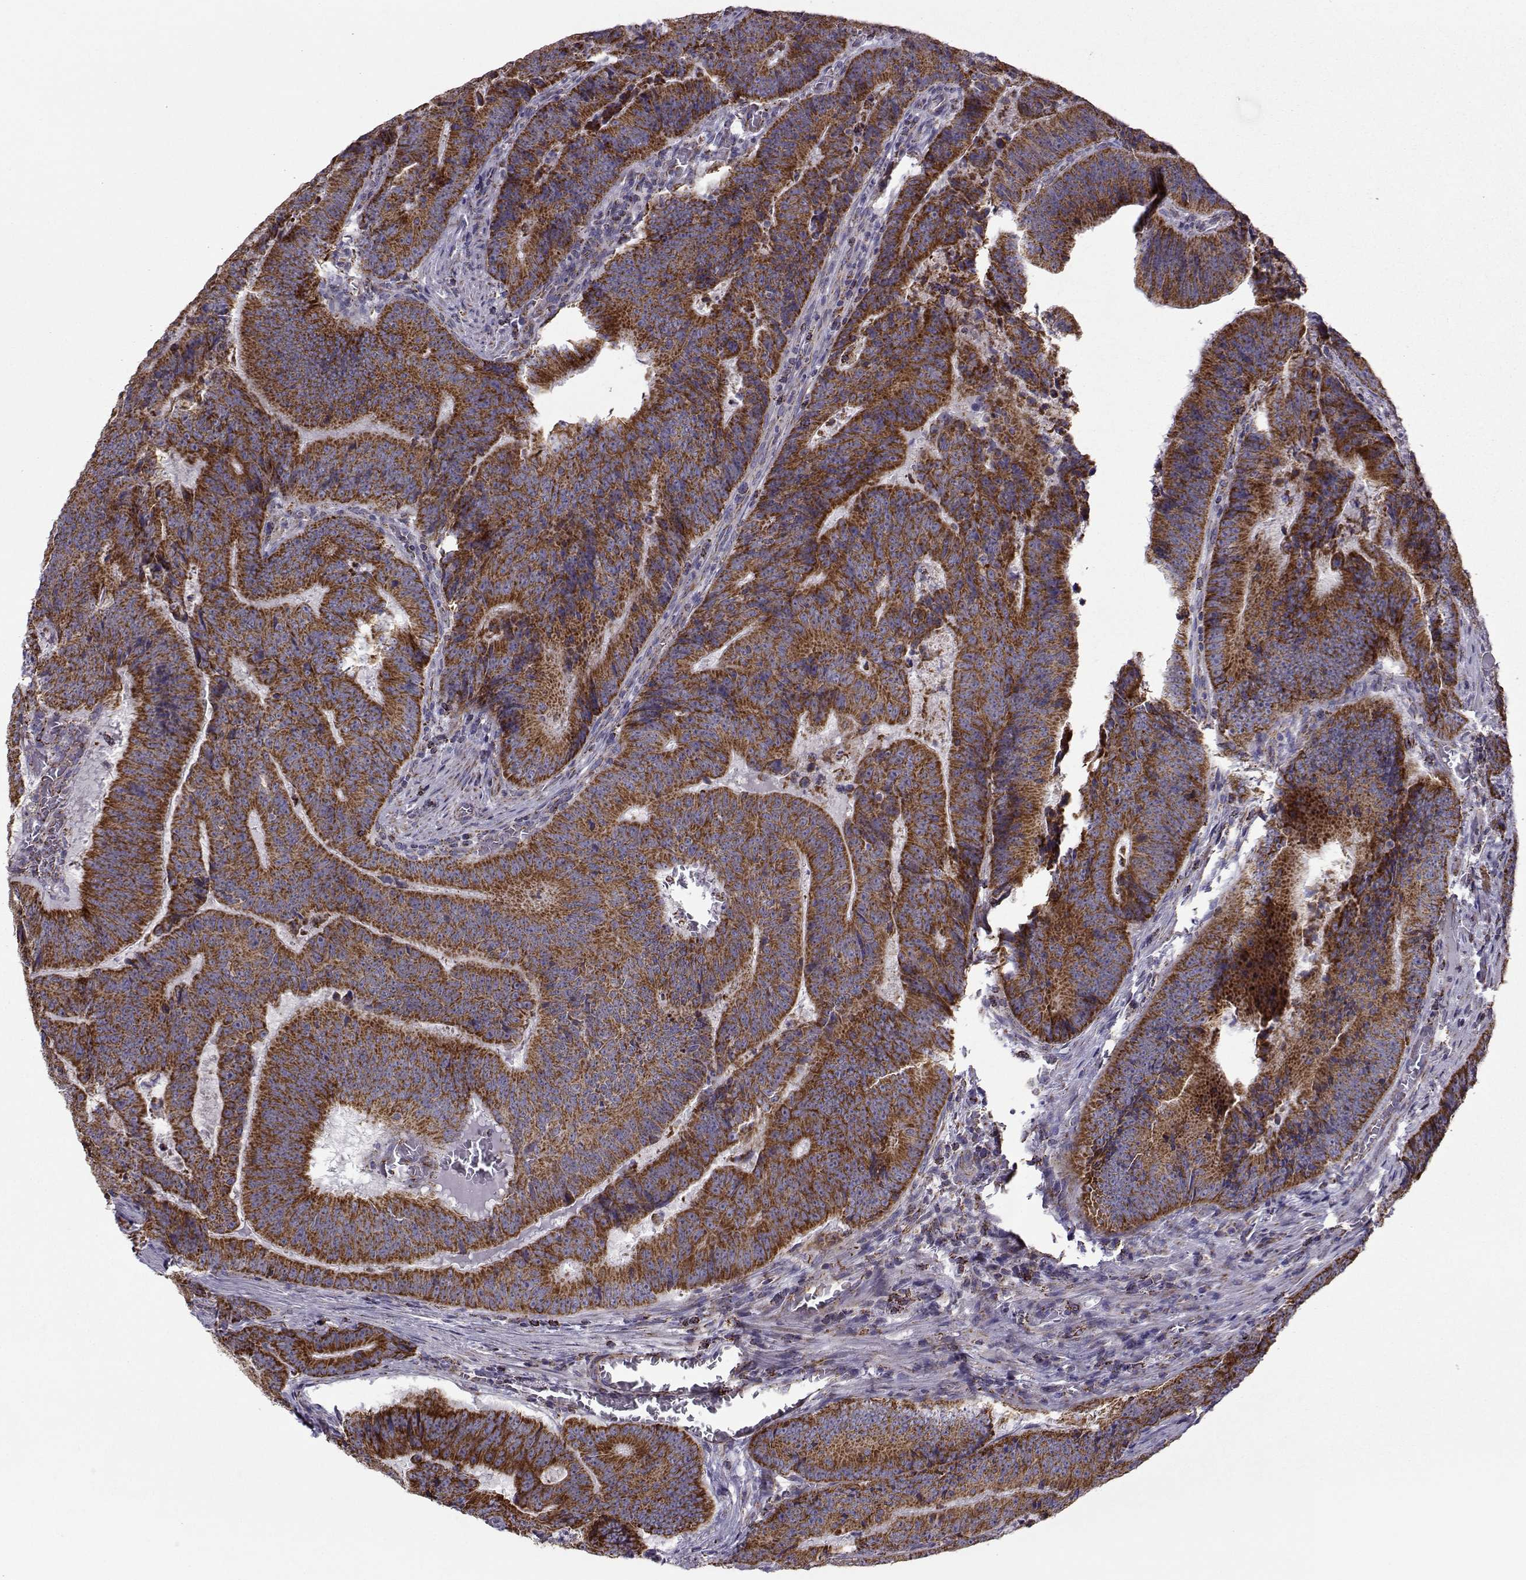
{"staining": {"intensity": "strong", "quantity": ">75%", "location": "cytoplasmic/membranous"}, "tissue": "colorectal cancer", "cell_type": "Tumor cells", "image_type": "cancer", "snomed": [{"axis": "morphology", "description": "Adenocarcinoma, NOS"}, {"axis": "topography", "description": "Colon"}], "caption": "Colorectal cancer stained with a protein marker exhibits strong staining in tumor cells.", "gene": "NECAB3", "patient": {"sex": "female", "age": 82}}